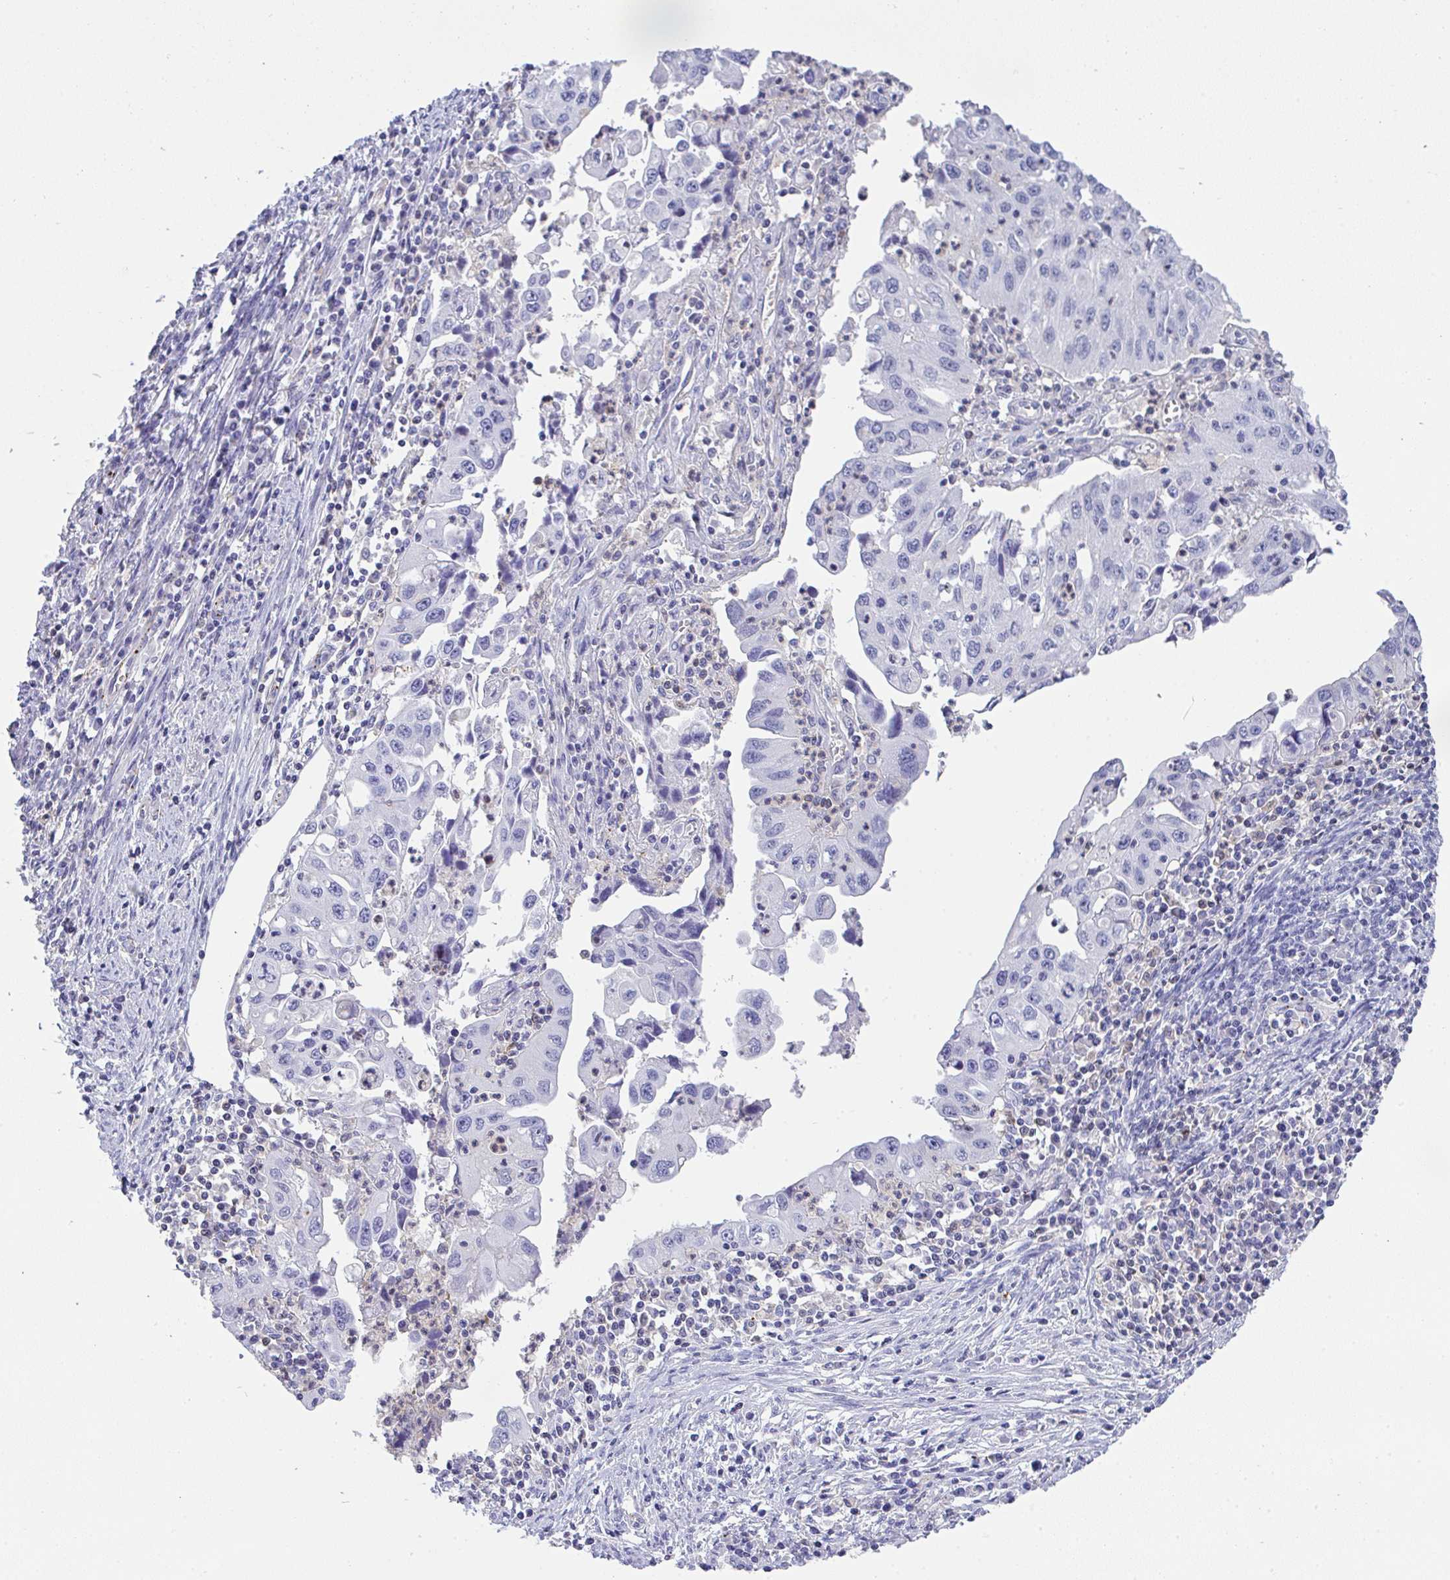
{"staining": {"intensity": "negative", "quantity": "none", "location": "none"}, "tissue": "endometrial cancer", "cell_type": "Tumor cells", "image_type": "cancer", "snomed": [{"axis": "morphology", "description": "Adenocarcinoma, NOS"}, {"axis": "topography", "description": "Uterus"}], "caption": "Endometrial cancer was stained to show a protein in brown. There is no significant expression in tumor cells. (DAB (3,3'-diaminobenzidine) immunohistochemistry (IHC), high magnification).", "gene": "TNFAIP8", "patient": {"sex": "female", "age": 62}}